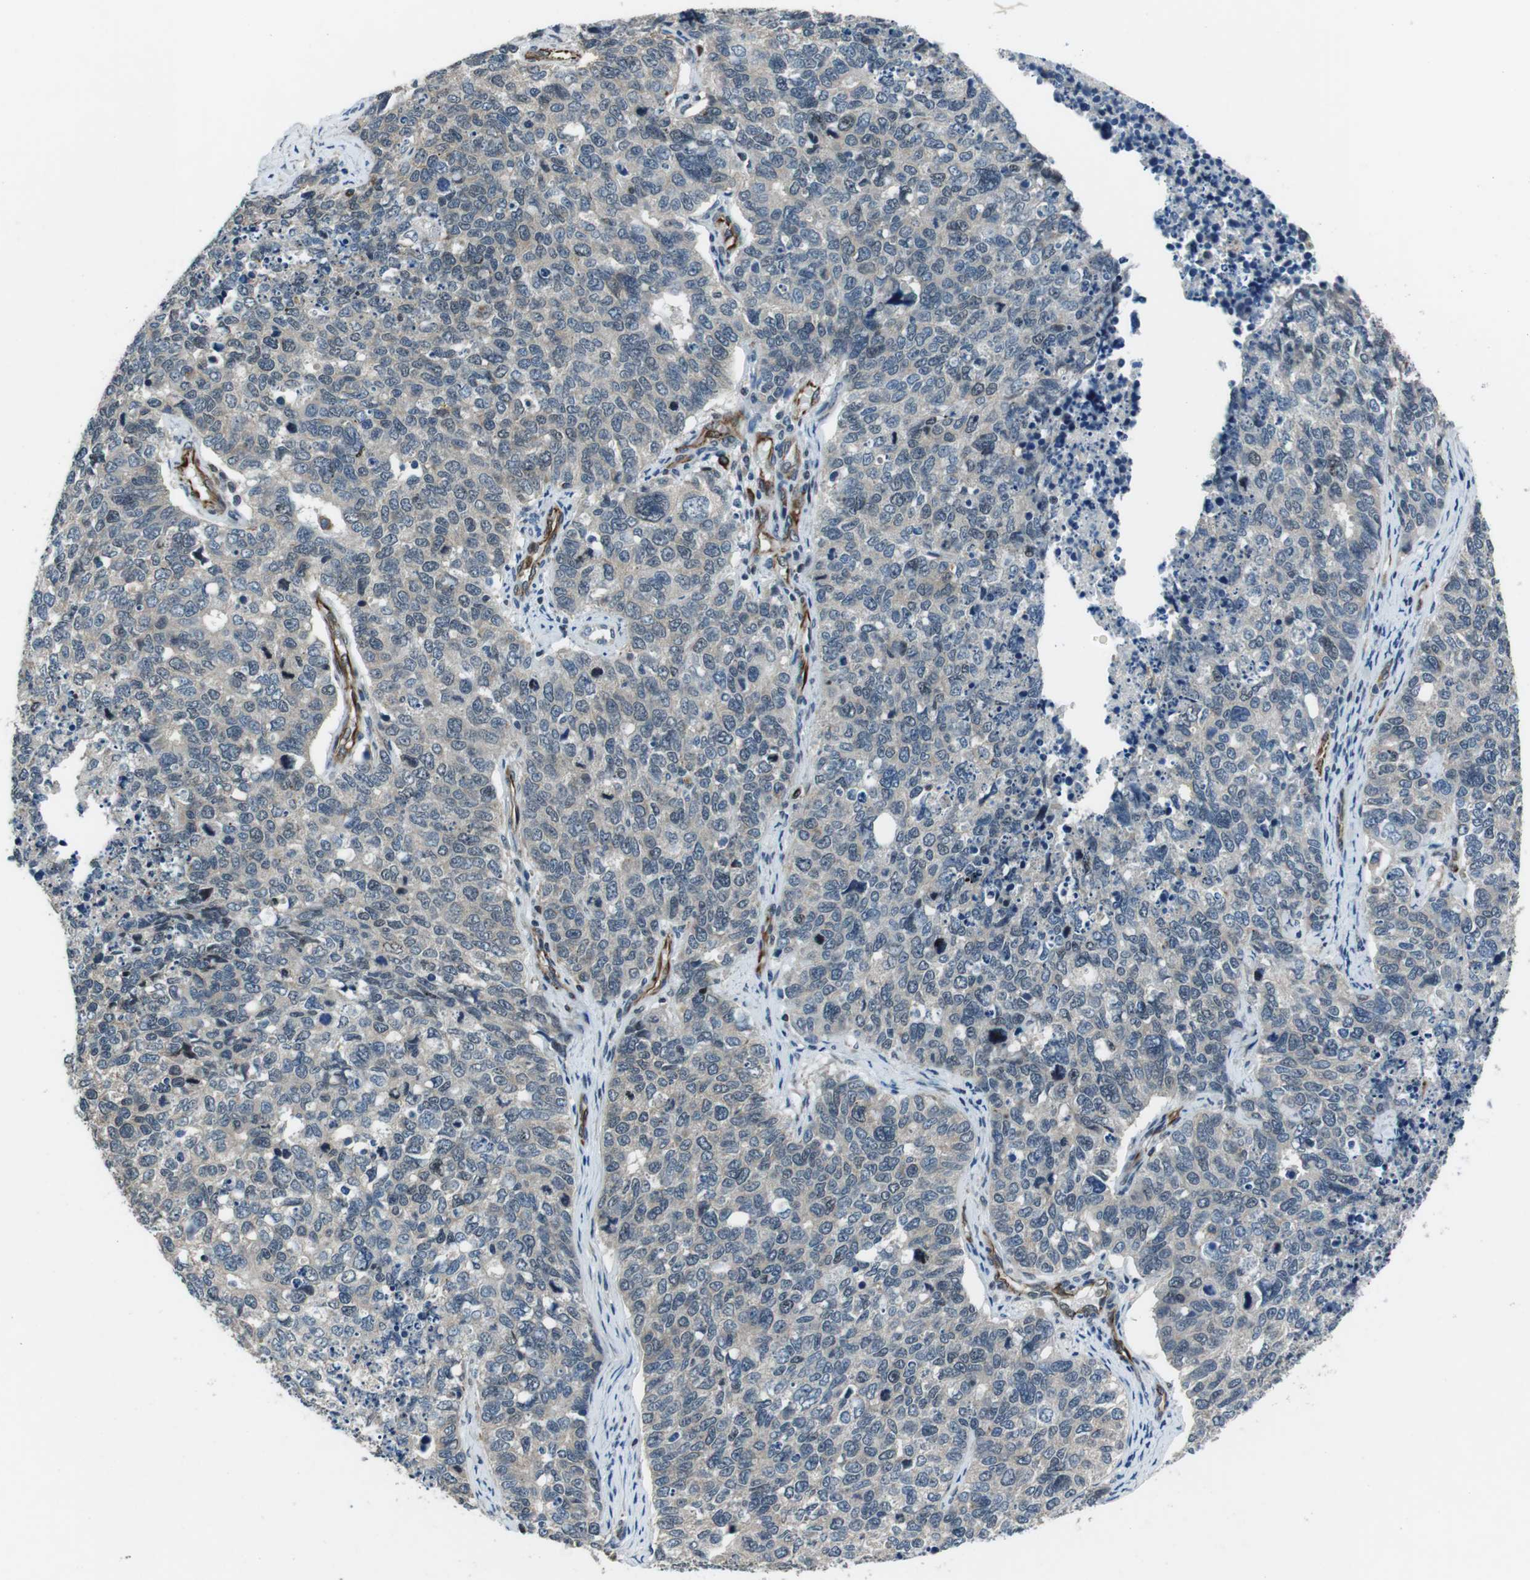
{"staining": {"intensity": "negative", "quantity": "none", "location": "none"}, "tissue": "cervical cancer", "cell_type": "Tumor cells", "image_type": "cancer", "snomed": [{"axis": "morphology", "description": "Squamous cell carcinoma, NOS"}, {"axis": "topography", "description": "Cervix"}], "caption": "Immunohistochemistry (IHC) histopathology image of neoplastic tissue: human squamous cell carcinoma (cervical) stained with DAB (3,3'-diaminobenzidine) exhibits no significant protein expression in tumor cells.", "gene": "LRRC49", "patient": {"sex": "female", "age": 63}}